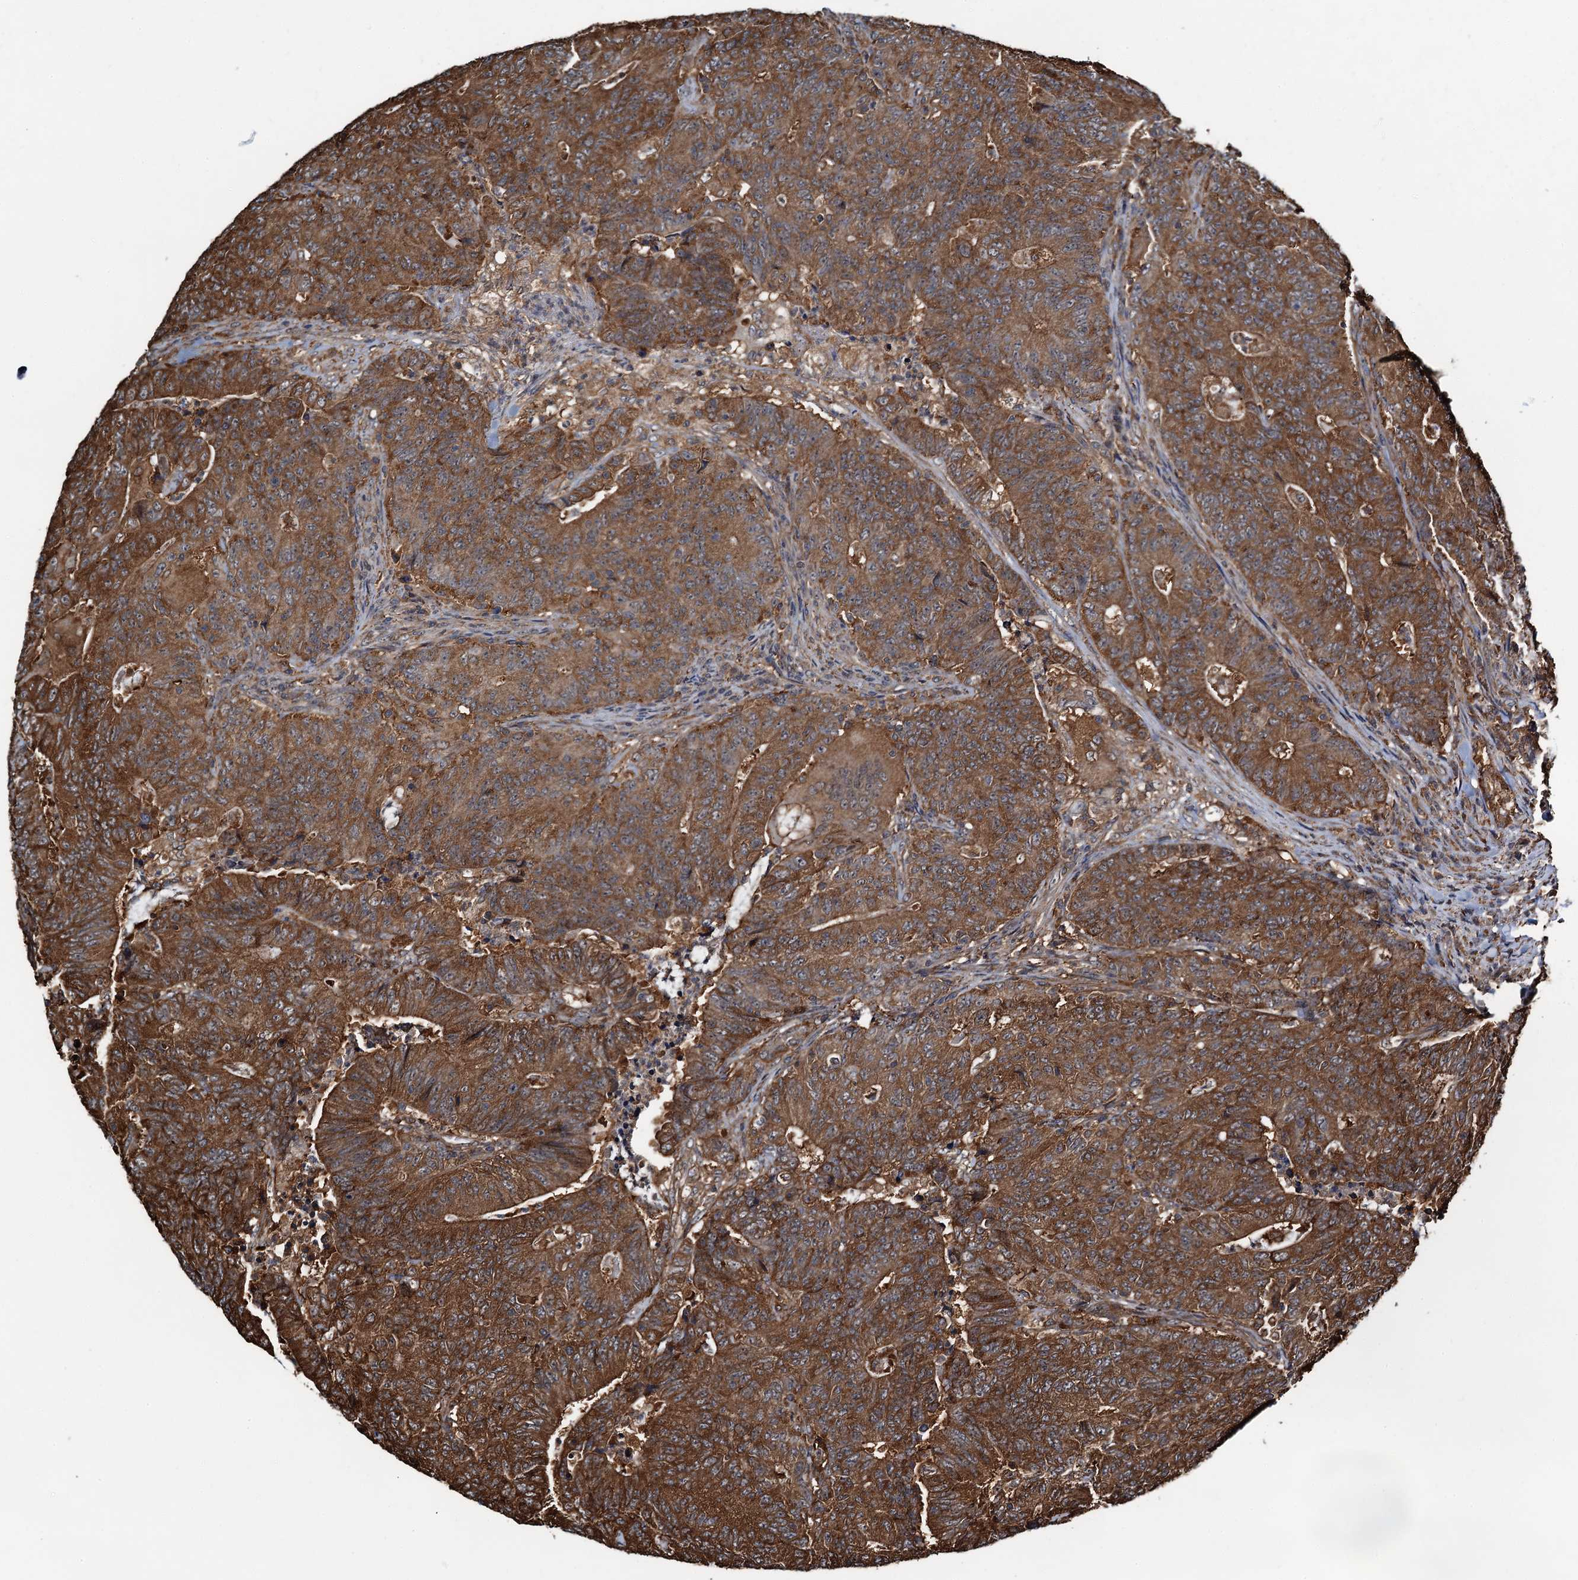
{"staining": {"intensity": "strong", "quantity": ">75%", "location": "cytoplasmic/membranous"}, "tissue": "colorectal cancer", "cell_type": "Tumor cells", "image_type": "cancer", "snomed": [{"axis": "morphology", "description": "Adenocarcinoma, NOS"}, {"axis": "topography", "description": "Colon"}], "caption": "High-power microscopy captured an IHC photomicrograph of adenocarcinoma (colorectal), revealing strong cytoplasmic/membranous expression in about >75% of tumor cells. (DAB IHC, brown staining for protein, blue staining for nuclei).", "gene": "WHAMM", "patient": {"sex": "female", "age": 75}}